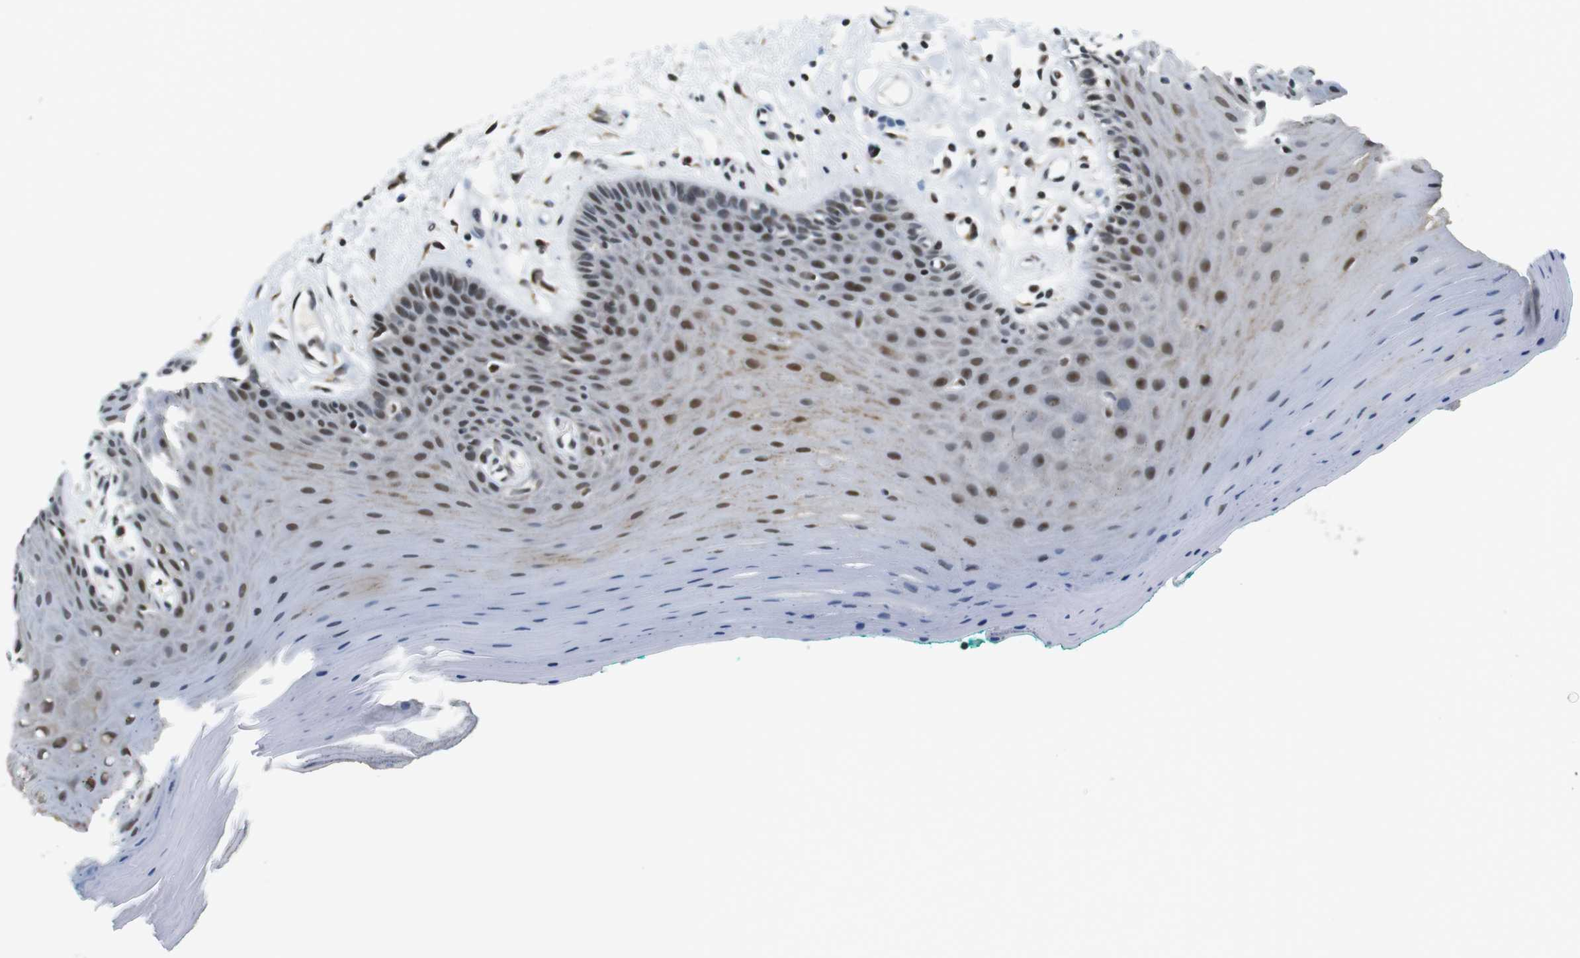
{"staining": {"intensity": "moderate", "quantity": "25%-75%", "location": "nuclear"}, "tissue": "oral mucosa", "cell_type": "Squamous epithelial cells", "image_type": "normal", "snomed": [{"axis": "morphology", "description": "Normal tissue, NOS"}, {"axis": "topography", "description": "Skeletal muscle"}, {"axis": "topography", "description": "Oral tissue"}], "caption": "A brown stain labels moderate nuclear expression of a protein in squamous epithelial cells of unremarkable oral mucosa.", "gene": "RNF38", "patient": {"sex": "male", "age": 58}}